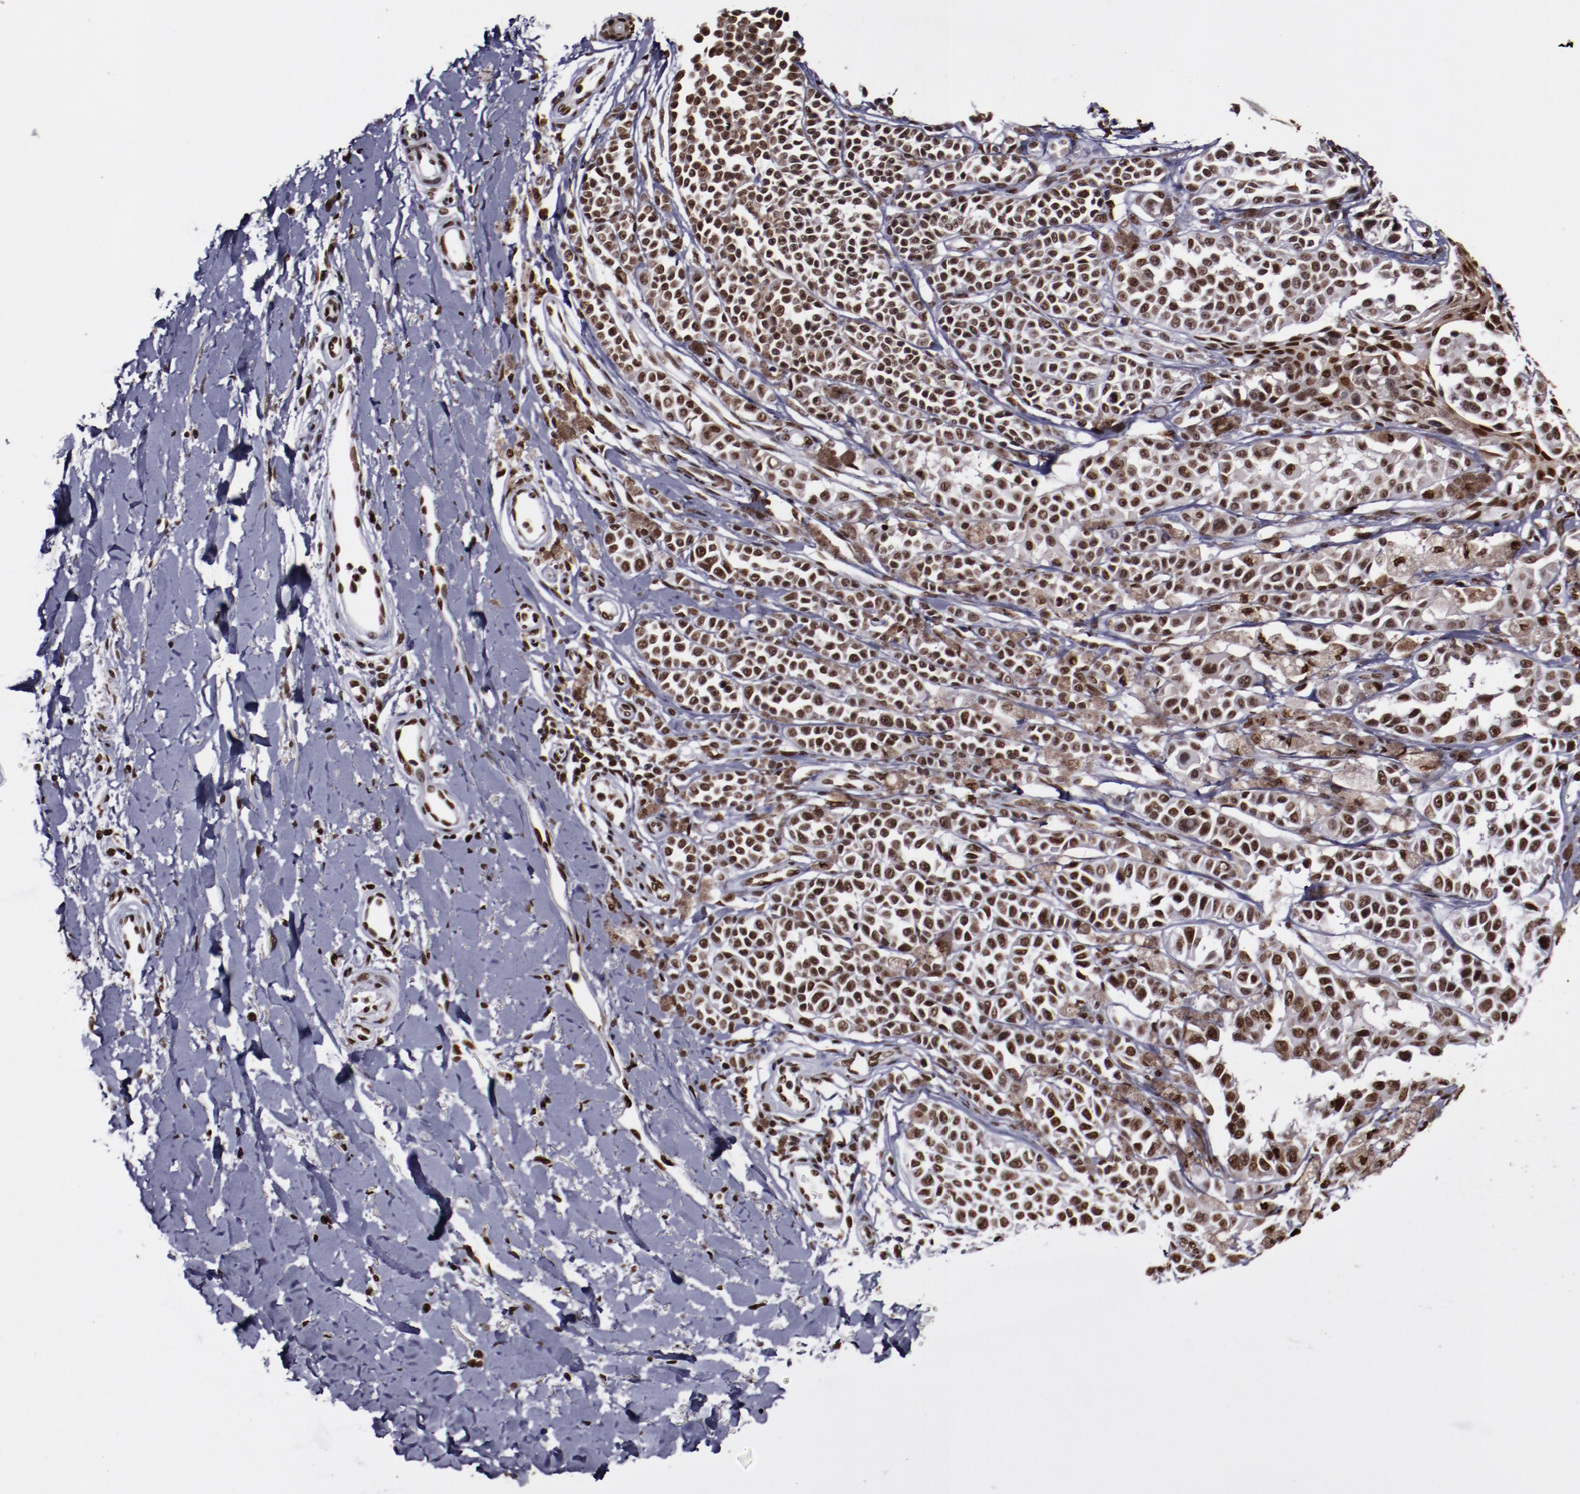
{"staining": {"intensity": "moderate", "quantity": ">75%", "location": "nuclear"}, "tissue": "melanoma", "cell_type": "Tumor cells", "image_type": "cancer", "snomed": [{"axis": "morphology", "description": "Malignant melanoma, NOS"}, {"axis": "topography", "description": "Skin"}], "caption": "An IHC micrograph of neoplastic tissue is shown. Protein staining in brown highlights moderate nuclear positivity in malignant melanoma within tumor cells.", "gene": "APEX1", "patient": {"sex": "female", "age": 38}}